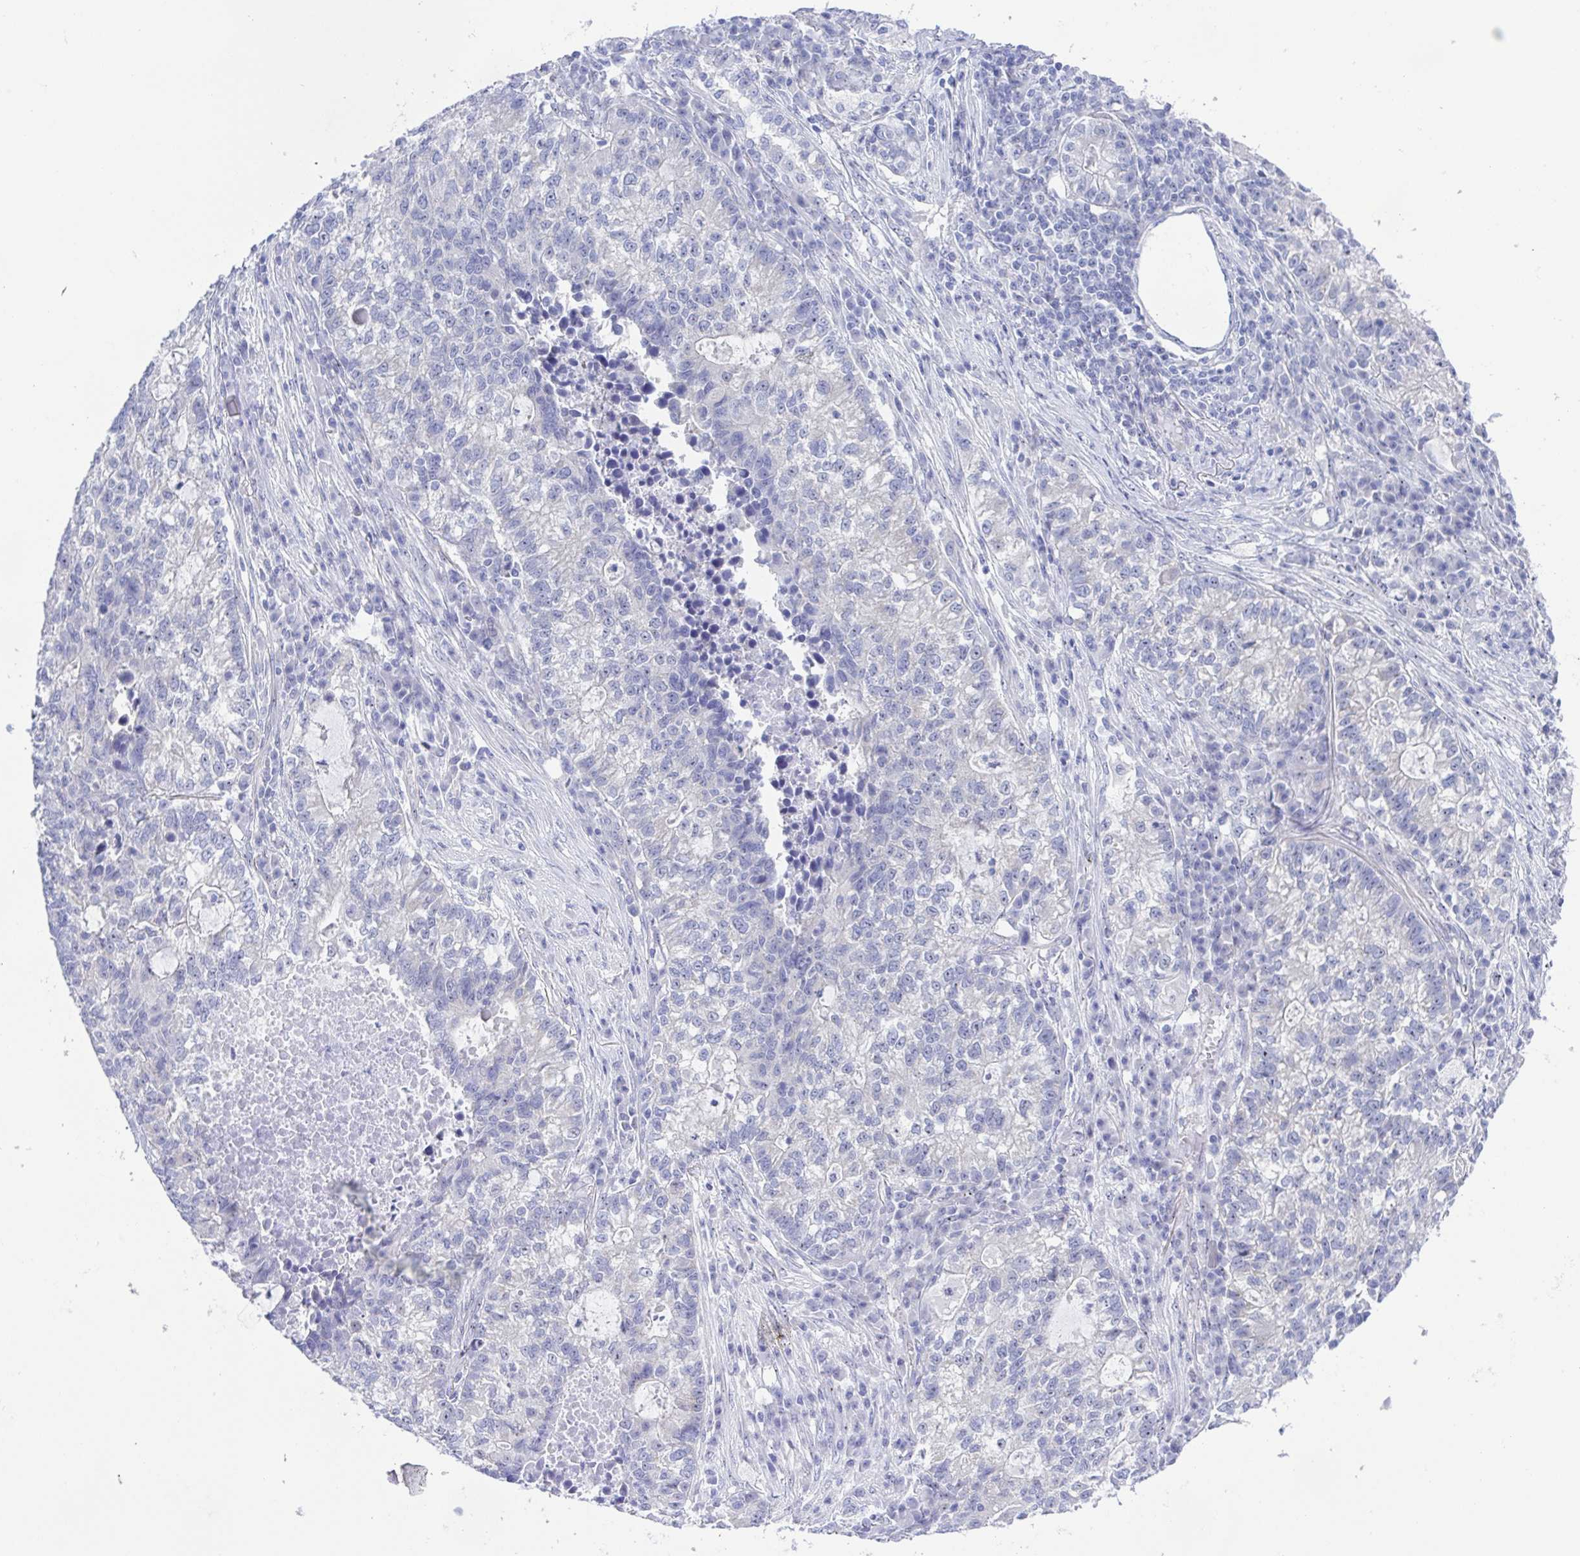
{"staining": {"intensity": "negative", "quantity": "none", "location": "none"}, "tissue": "lung cancer", "cell_type": "Tumor cells", "image_type": "cancer", "snomed": [{"axis": "morphology", "description": "Adenocarcinoma, NOS"}, {"axis": "topography", "description": "Lung"}], "caption": "This is a image of IHC staining of lung adenocarcinoma, which shows no expression in tumor cells.", "gene": "MUCL3", "patient": {"sex": "male", "age": 57}}